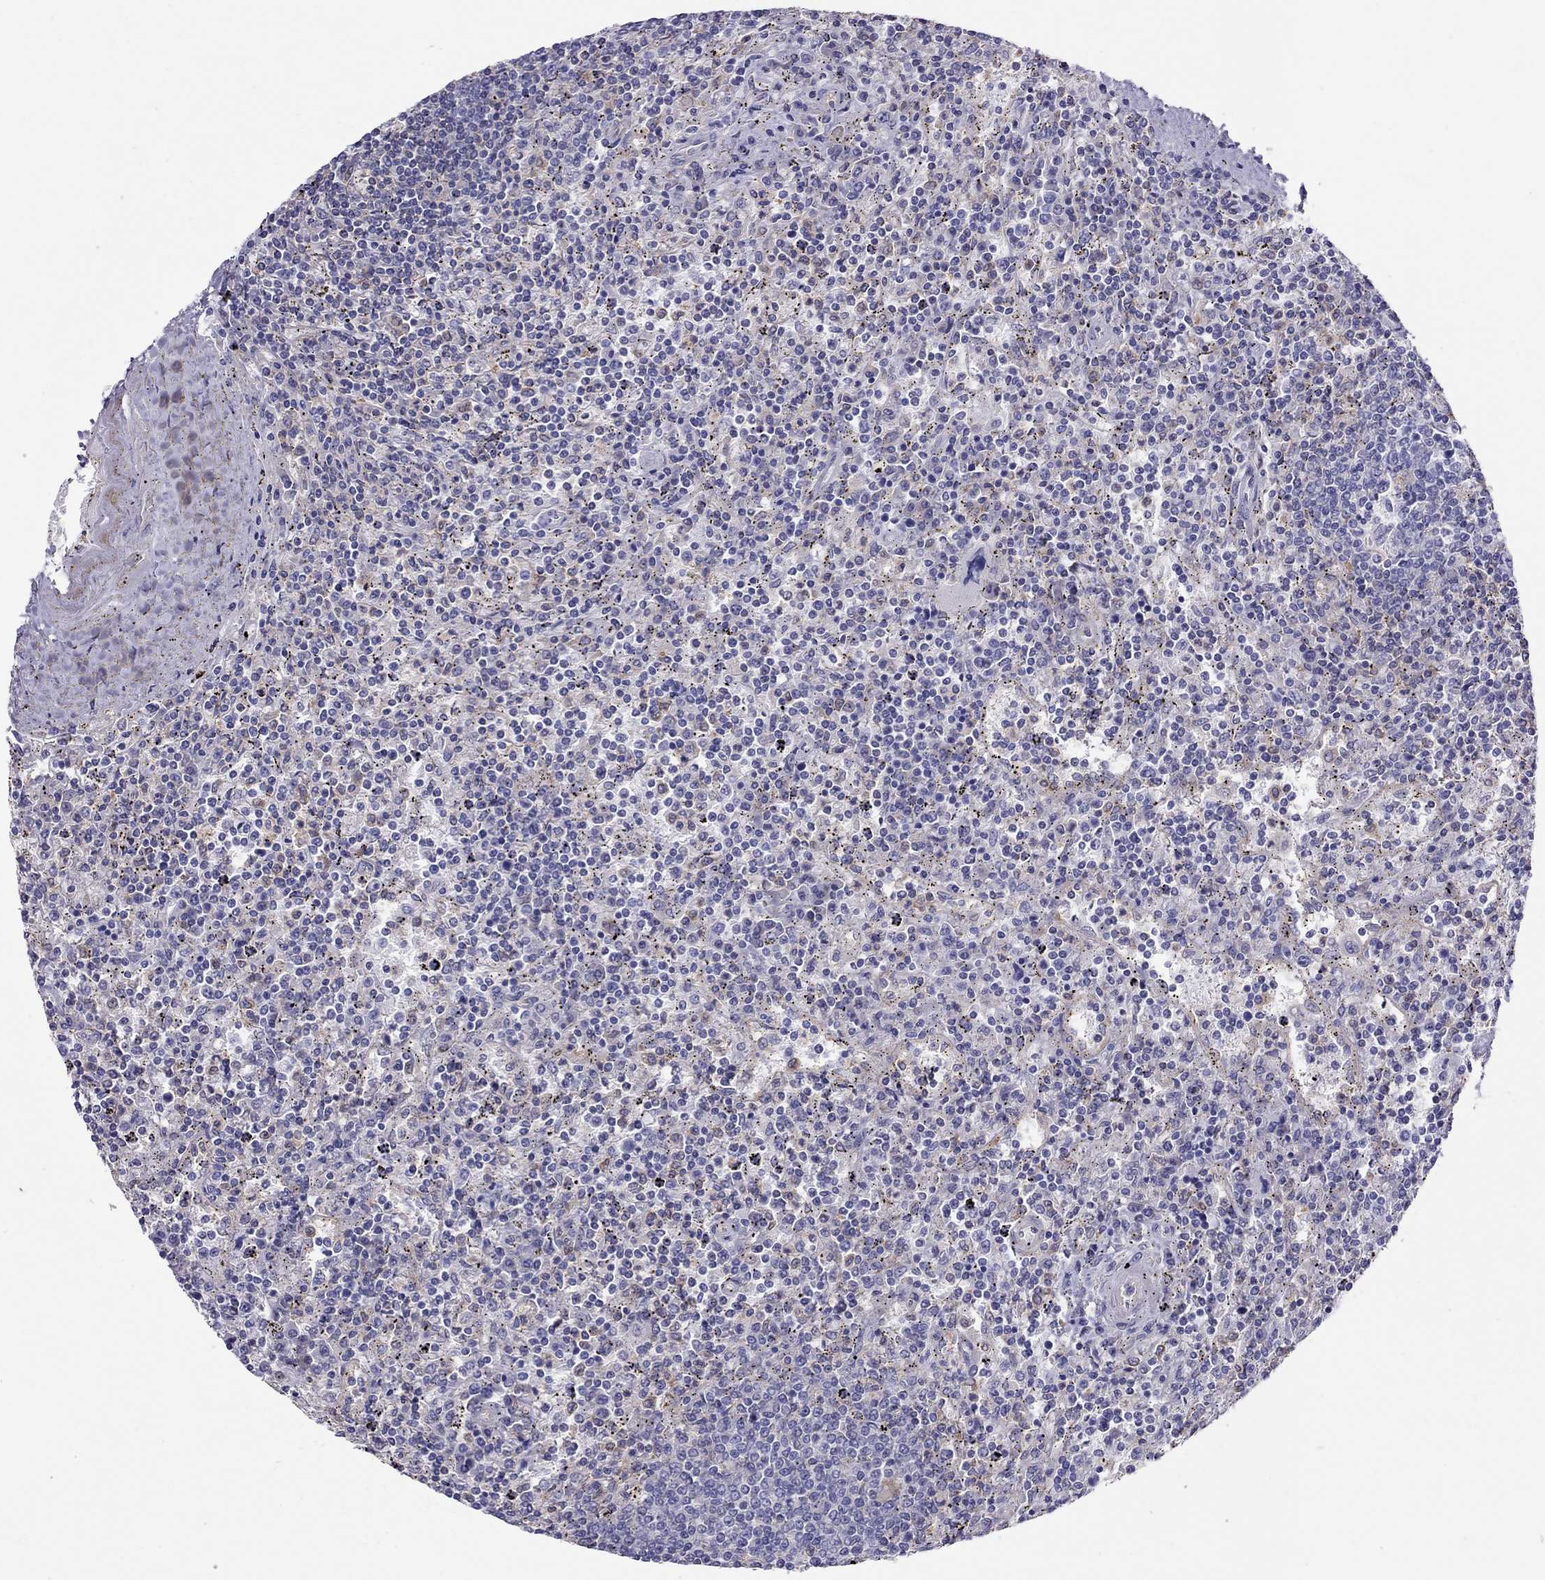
{"staining": {"intensity": "negative", "quantity": "none", "location": "none"}, "tissue": "lymphoma", "cell_type": "Tumor cells", "image_type": "cancer", "snomed": [{"axis": "morphology", "description": "Malignant lymphoma, non-Hodgkin's type, Low grade"}, {"axis": "topography", "description": "Spleen"}], "caption": "Human low-grade malignant lymphoma, non-Hodgkin's type stained for a protein using IHC displays no positivity in tumor cells.", "gene": "ALOX15B", "patient": {"sex": "male", "age": 62}}